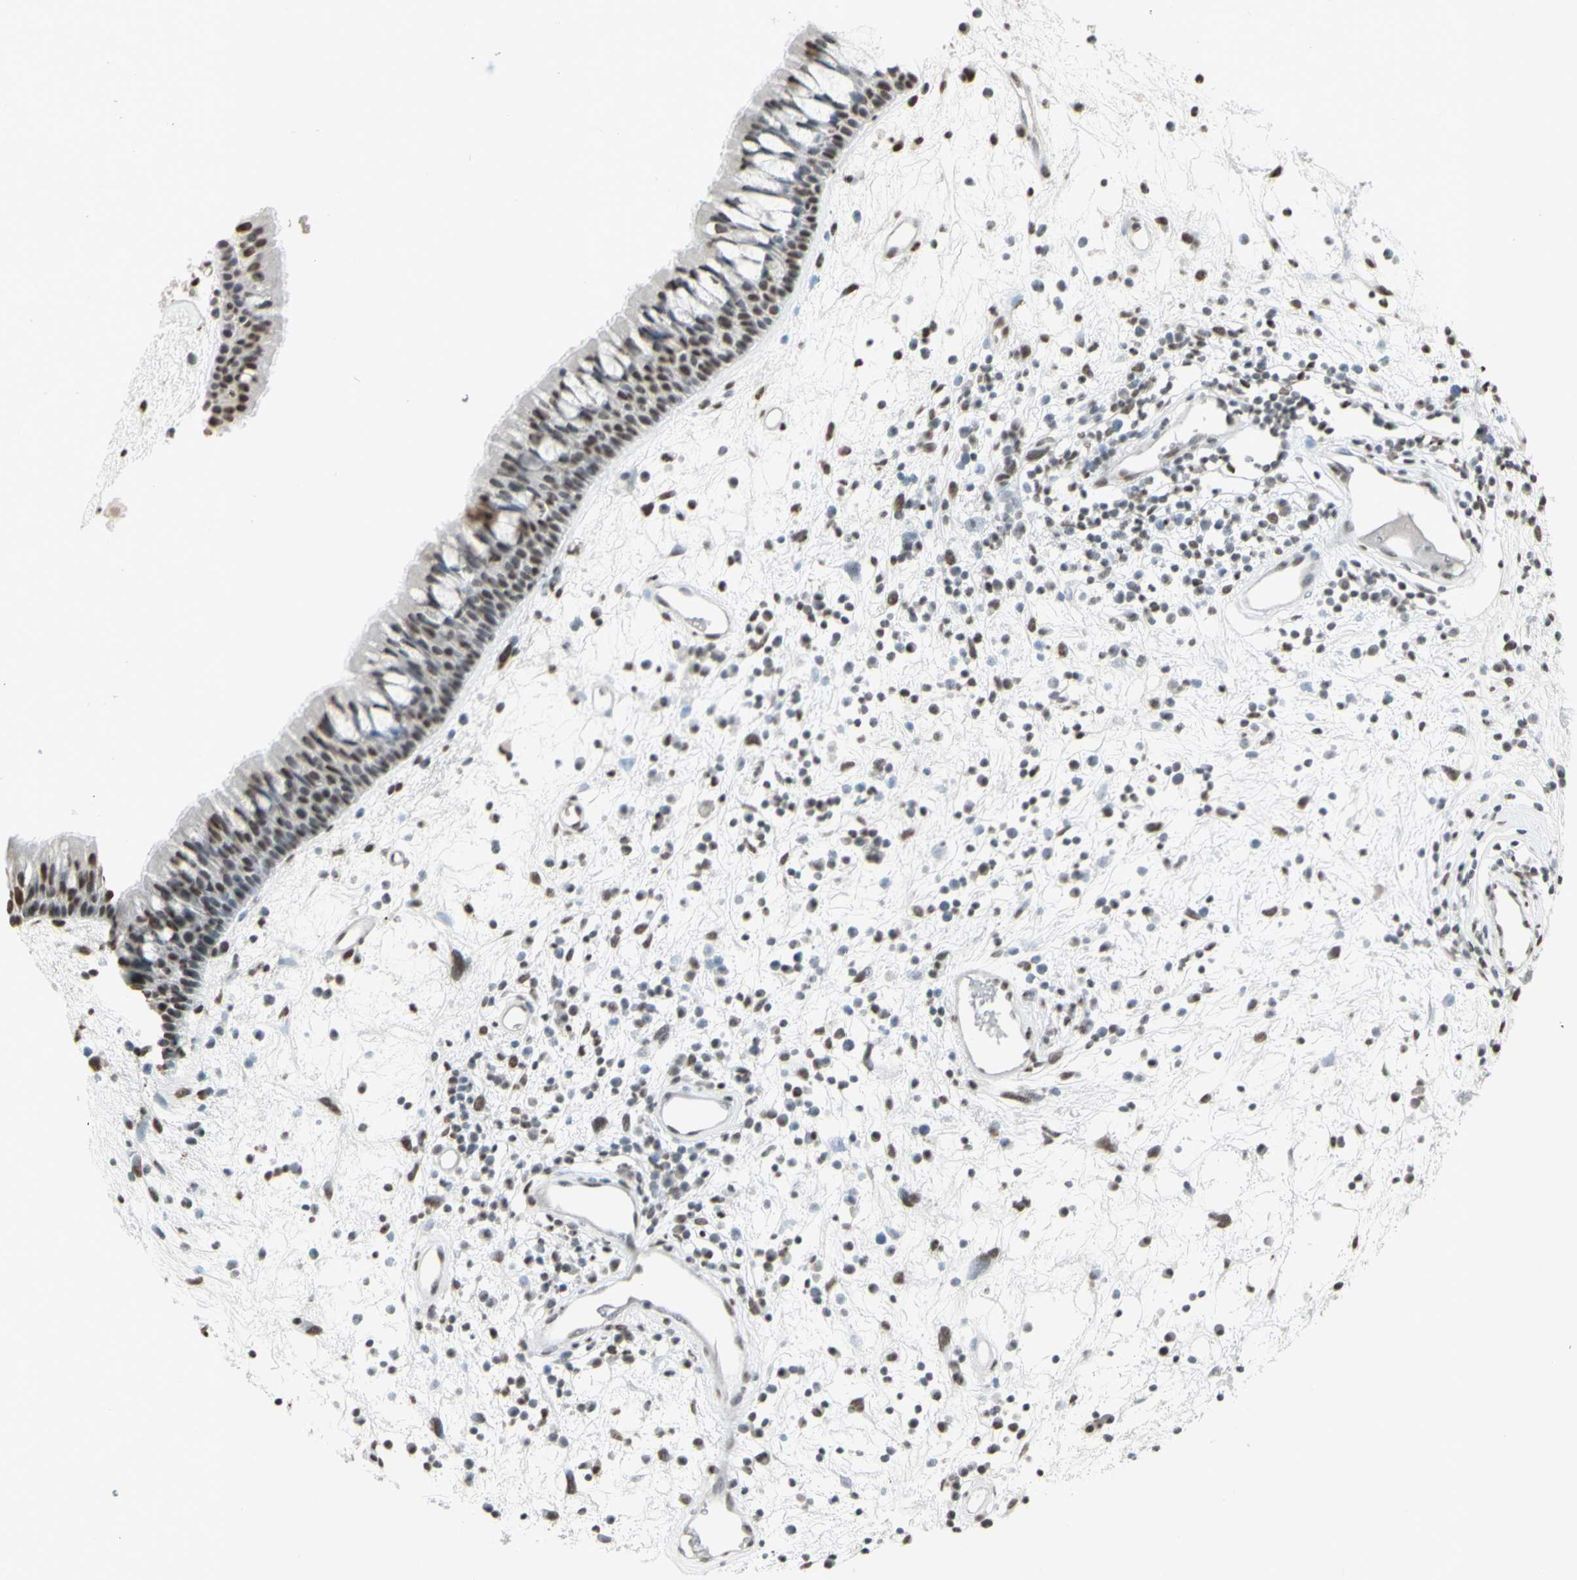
{"staining": {"intensity": "strong", "quantity": "25%-75%", "location": "nuclear"}, "tissue": "nasopharynx", "cell_type": "Respiratory epithelial cells", "image_type": "normal", "snomed": [{"axis": "morphology", "description": "Normal tissue, NOS"}, {"axis": "morphology", "description": "Inflammation, NOS"}, {"axis": "topography", "description": "Nasopharynx"}], "caption": "Brown immunohistochemical staining in unremarkable nasopharynx displays strong nuclear expression in about 25%-75% of respiratory epithelial cells. (DAB (3,3'-diaminobenzidine) IHC with brightfield microscopy, high magnification).", "gene": "TRIM28", "patient": {"sex": "male", "age": 48}}